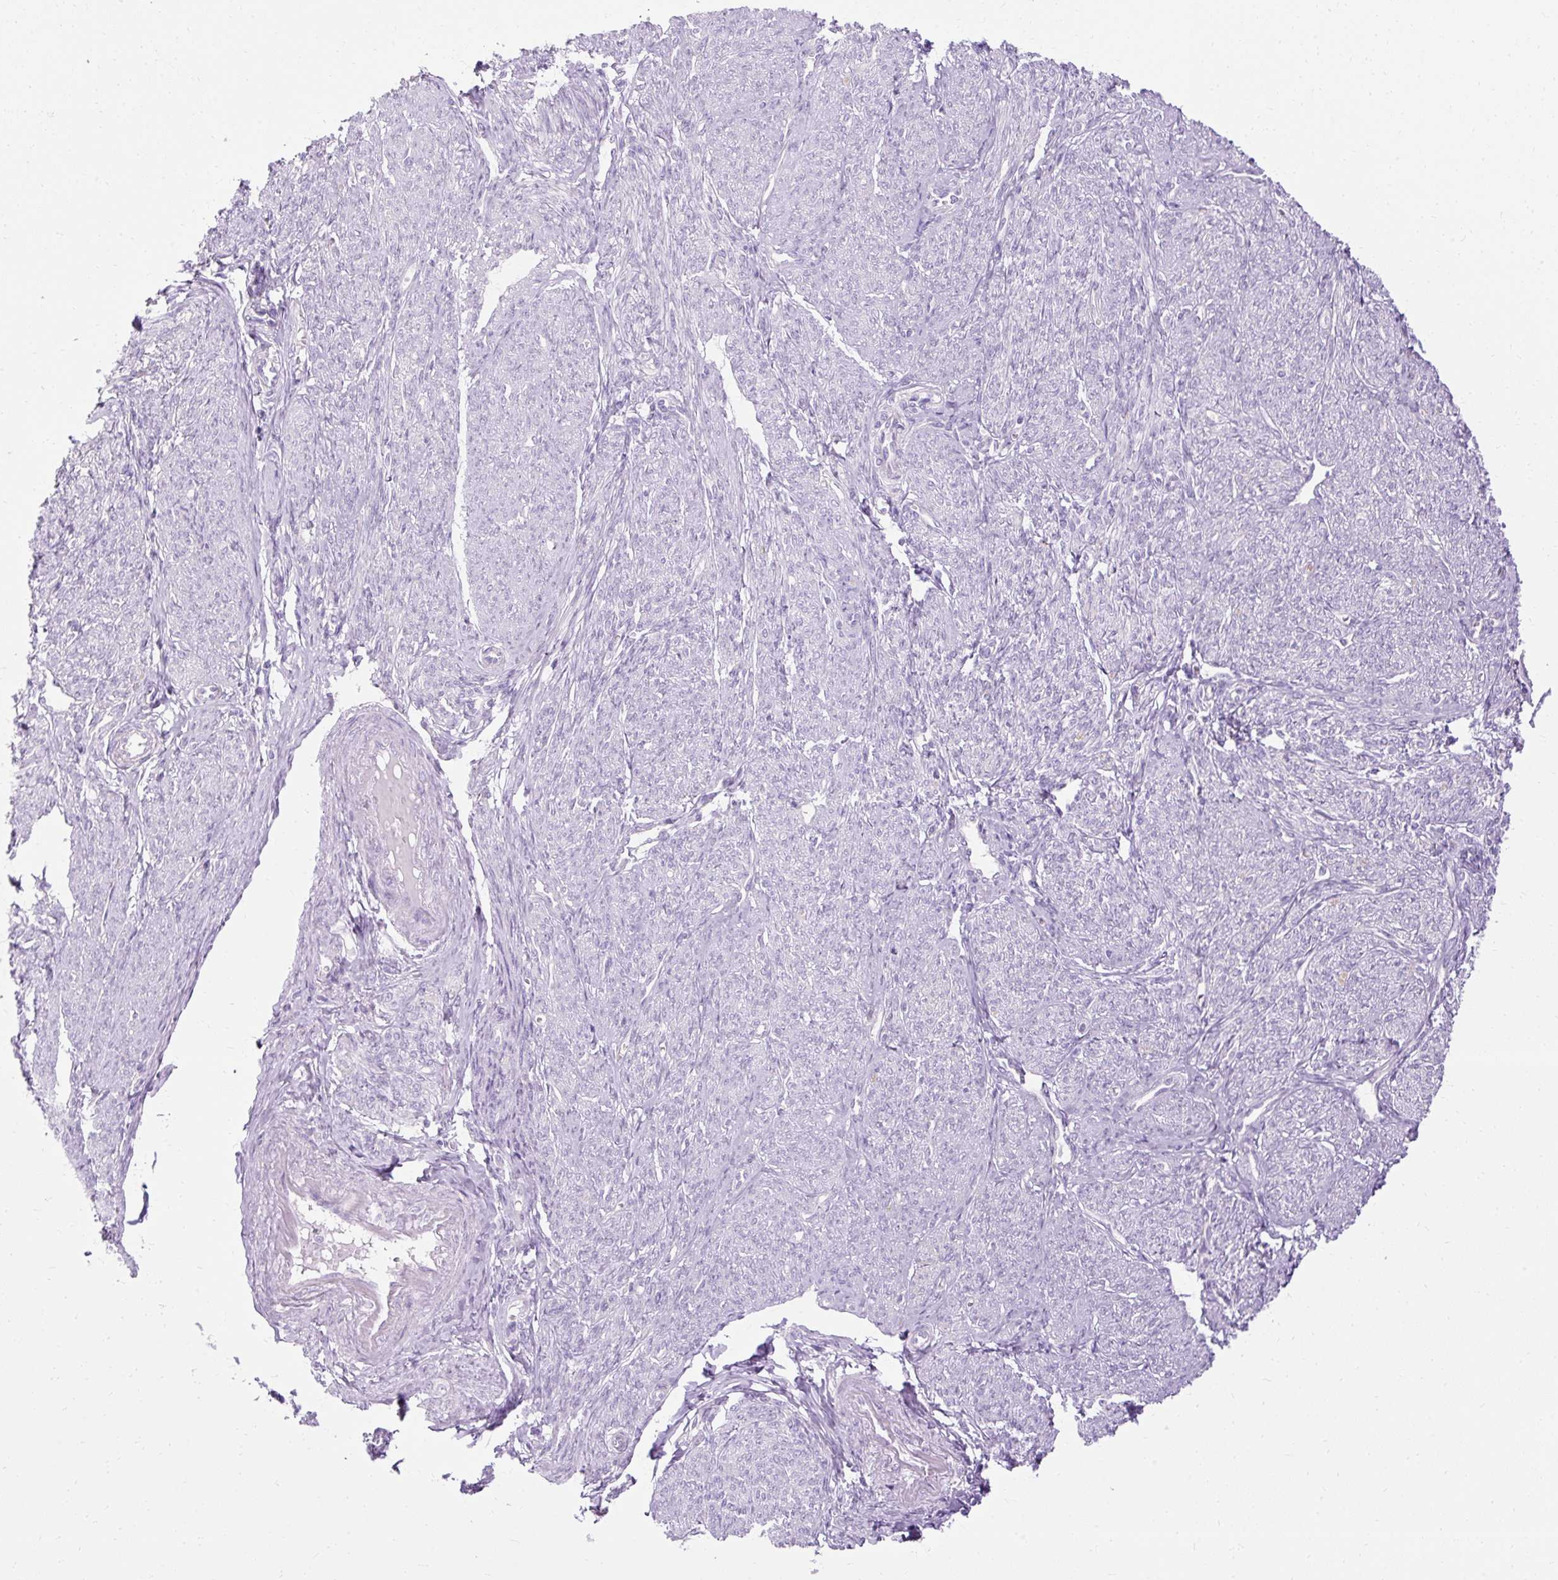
{"staining": {"intensity": "negative", "quantity": "none", "location": "none"}, "tissue": "smooth muscle", "cell_type": "Smooth muscle cells", "image_type": "normal", "snomed": [{"axis": "morphology", "description": "Normal tissue, NOS"}, {"axis": "topography", "description": "Smooth muscle"}], "caption": "Smooth muscle stained for a protein using immunohistochemistry (IHC) shows no staining smooth muscle cells.", "gene": "HSD11B1", "patient": {"sex": "female", "age": 65}}